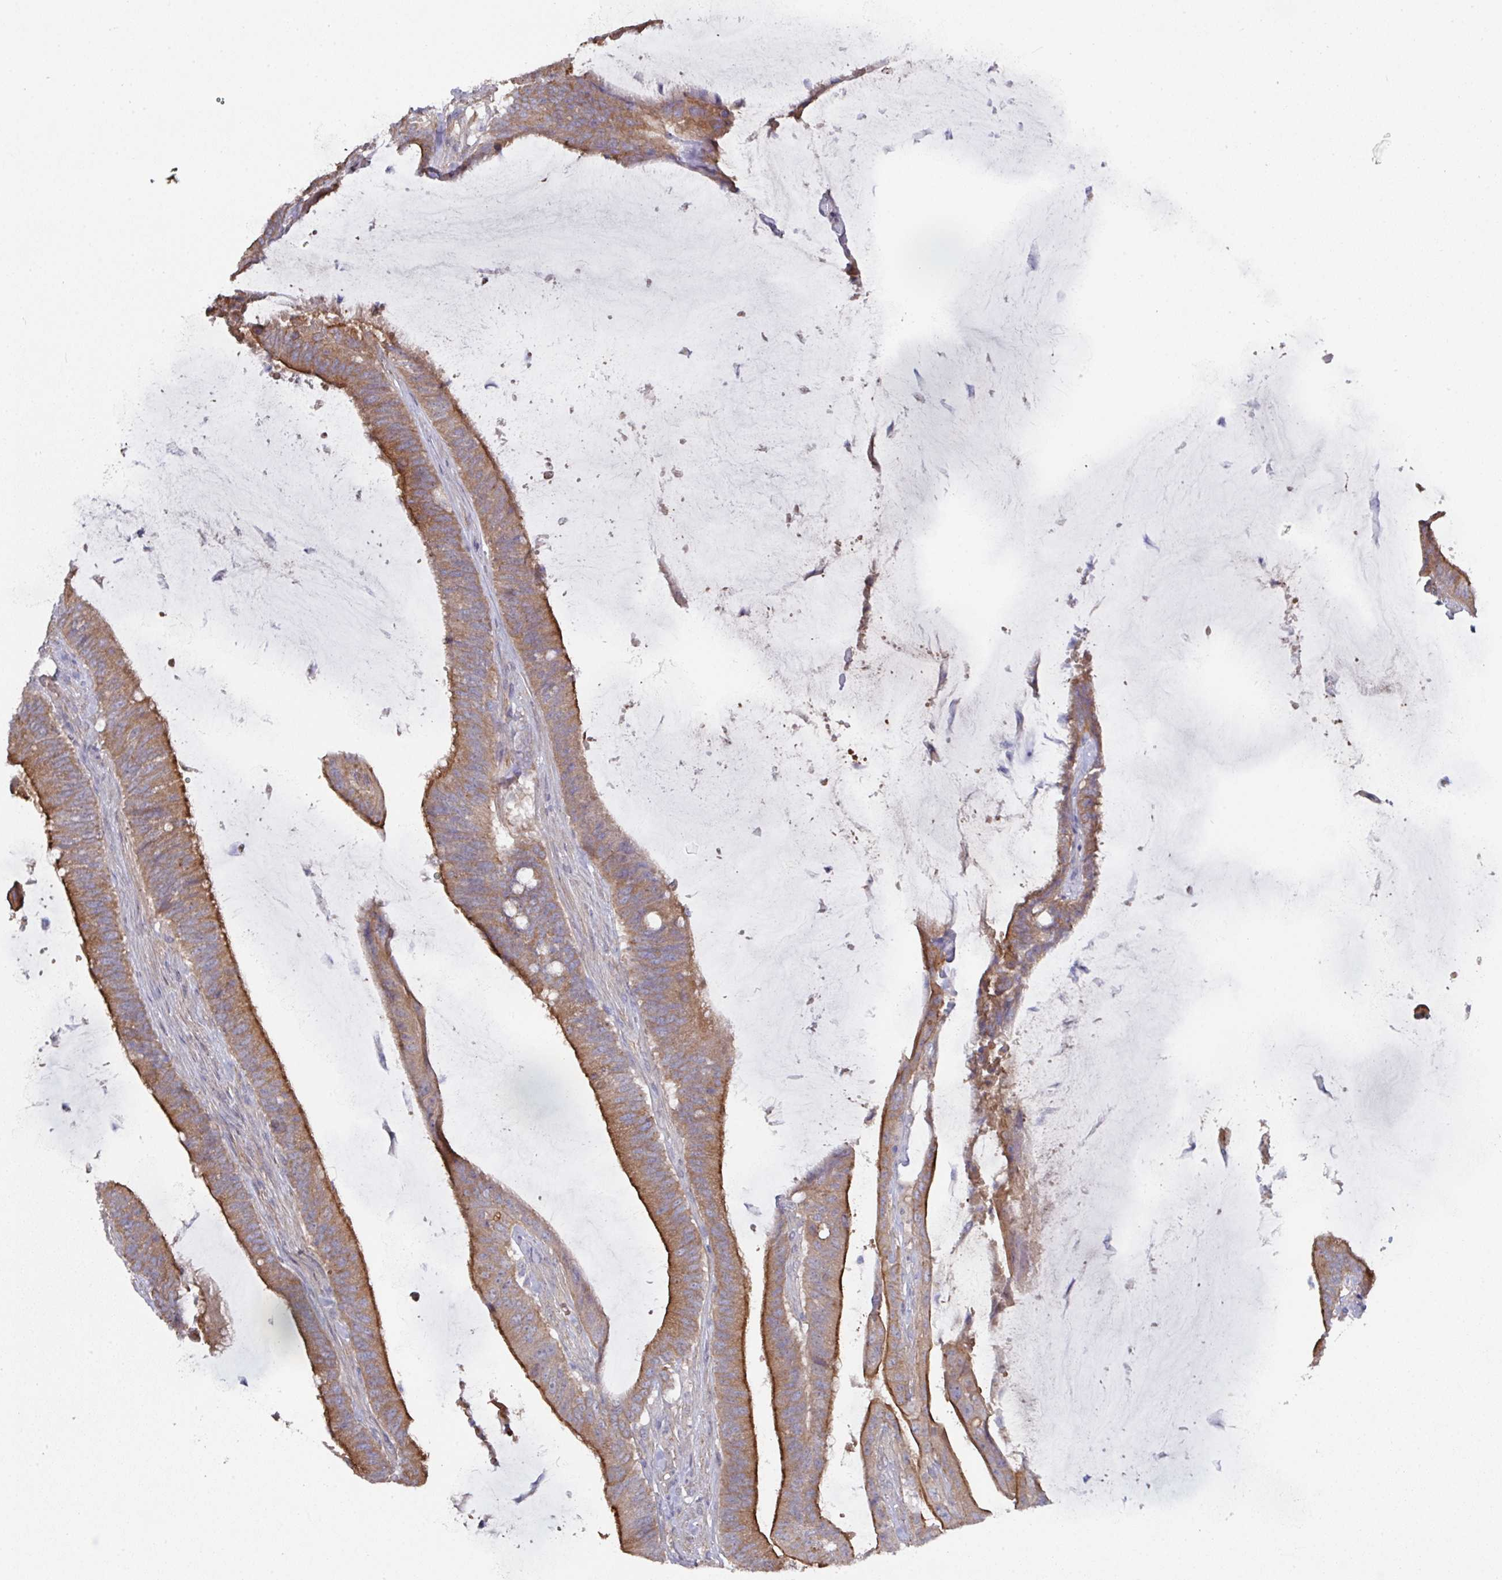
{"staining": {"intensity": "moderate", "quantity": ">75%", "location": "cytoplasmic/membranous"}, "tissue": "colorectal cancer", "cell_type": "Tumor cells", "image_type": "cancer", "snomed": [{"axis": "morphology", "description": "Adenocarcinoma, NOS"}, {"axis": "topography", "description": "Colon"}], "caption": "IHC image of human colorectal adenocarcinoma stained for a protein (brown), which exhibits medium levels of moderate cytoplasmic/membranous expression in about >75% of tumor cells.", "gene": "PRR5", "patient": {"sex": "female", "age": 43}}